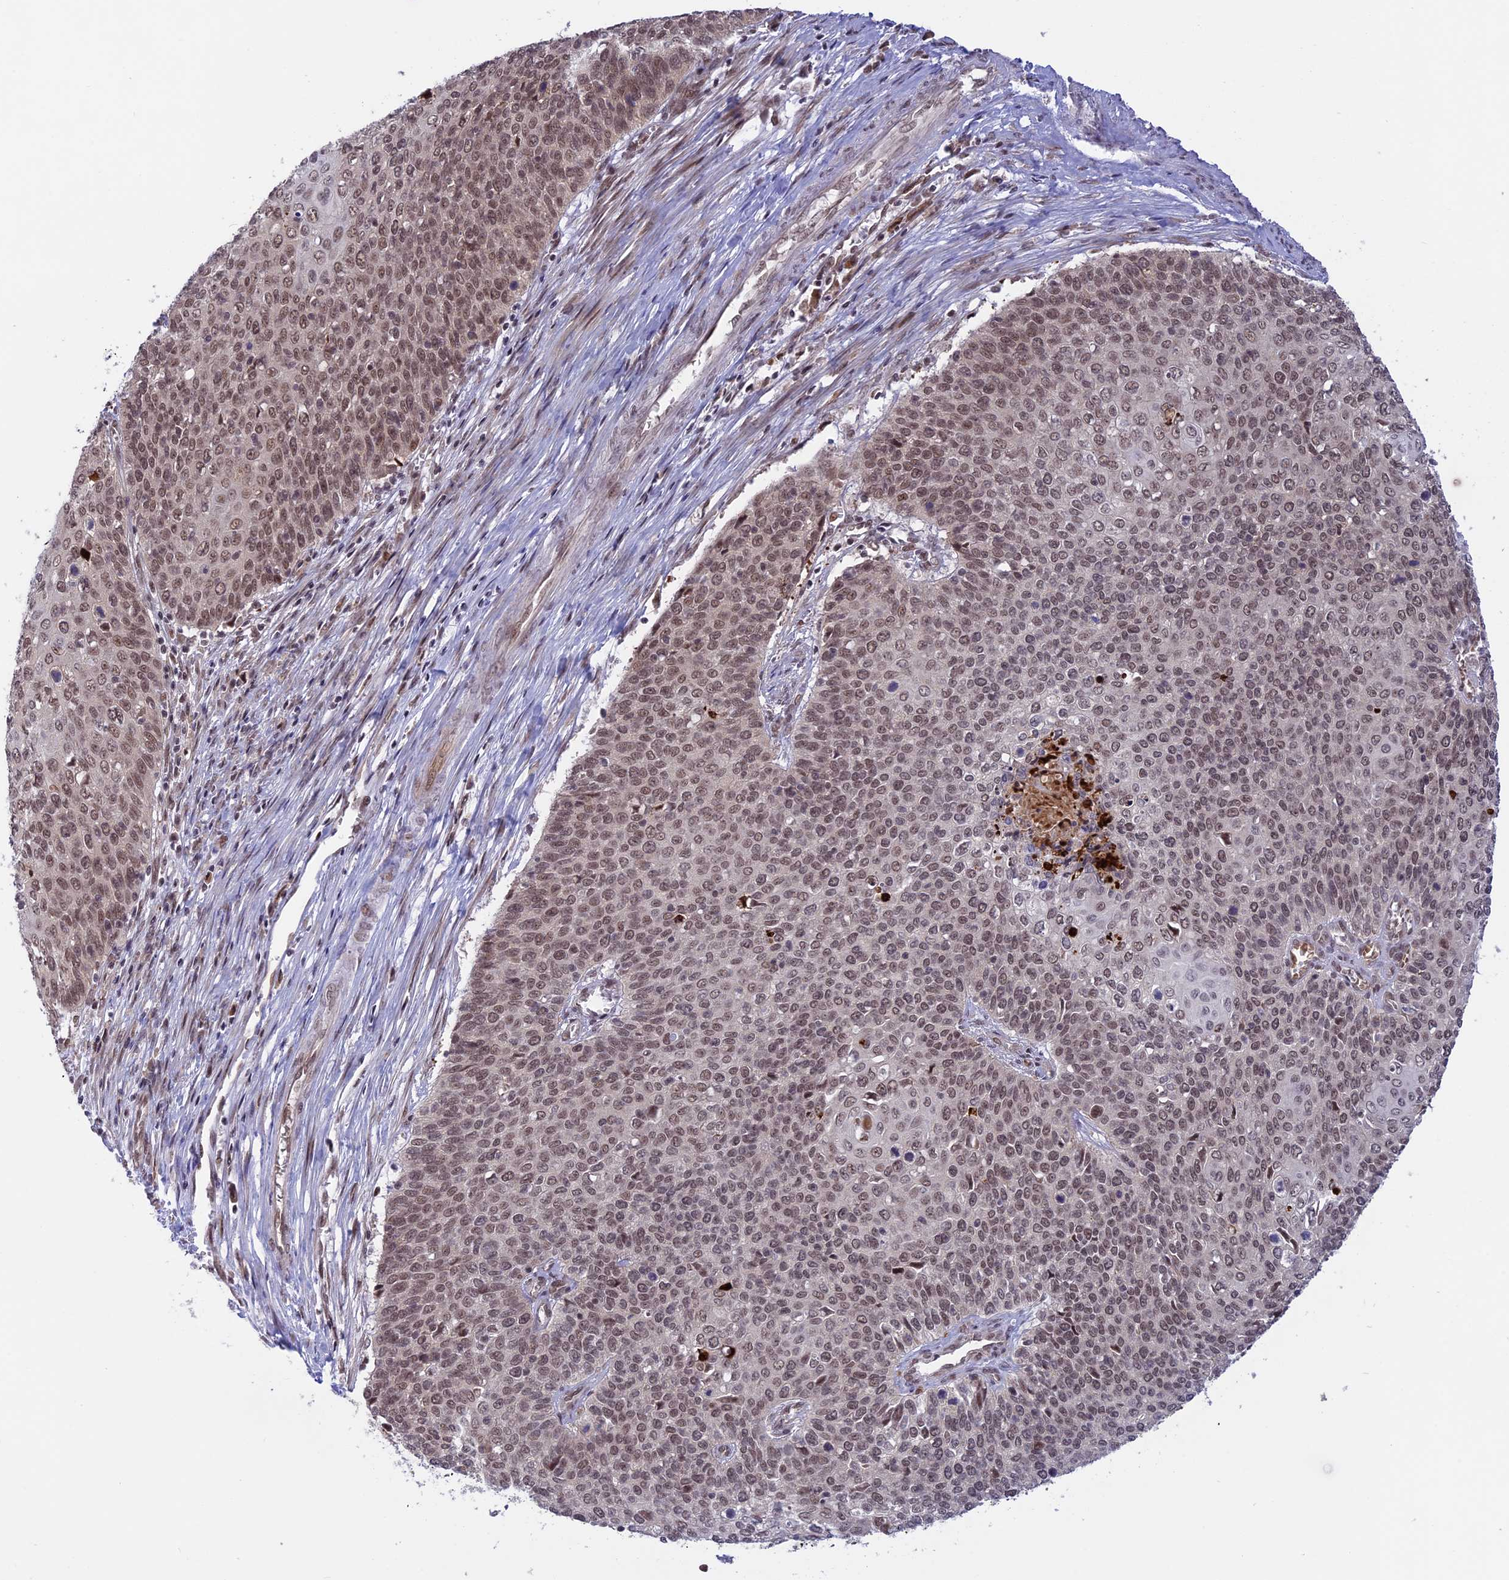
{"staining": {"intensity": "moderate", "quantity": ">75%", "location": "nuclear"}, "tissue": "cervical cancer", "cell_type": "Tumor cells", "image_type": "cancer", "snomed": [{"axis": "morphology", "description": "Squamous cell carcinoma, NOS"}, {"axis": "topography", "description": "Cervix"}], "caption": "DAB immunohistochemical staining of human cervical cancer reveals moderate nuclear protein staining in about >75% of tumor cells. The protein is shown in brown color, while the nuclei are stained blue.", "gene": "POLR2C", "patient": {"sex": "female", "age": 39}}